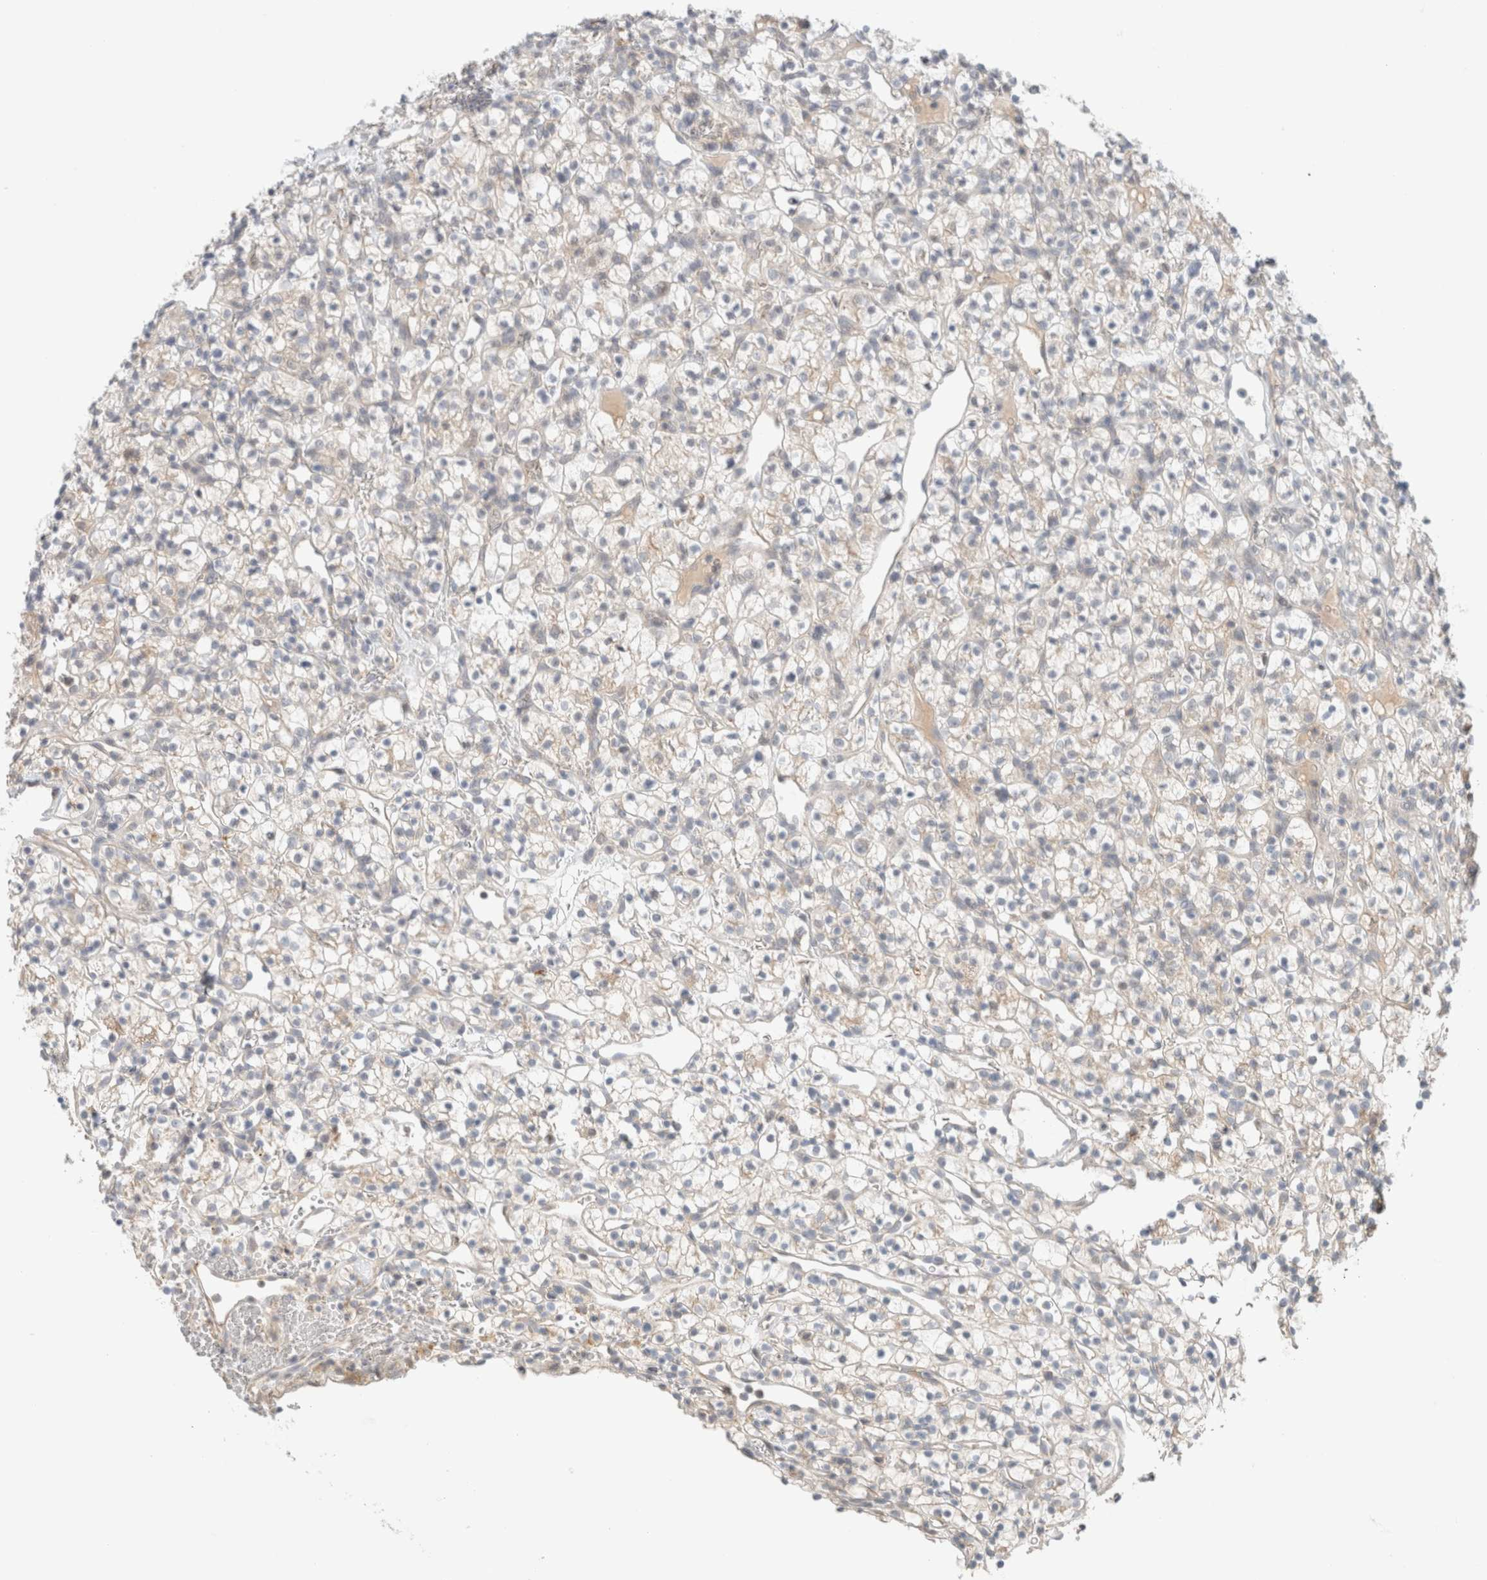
{"staining": {"intensity": "negative", "quantity": "none", "location": "none"}, "tissue": "renal cancer", "cell_type": "Tumor cells", "image_type": "cancer", "snomed": [{"axis": "morphology", "description": "Adenocarcinoma, NOS"}, {"axis": "topography", "description": "Kidney"}], "caption": "Renal cancer (adenocarcinoma) was stained to show a protein in brown. There is no significant staining in tumor cells.", "gene": "MRM3", "patient": {"sex": "female", "age": 57}}